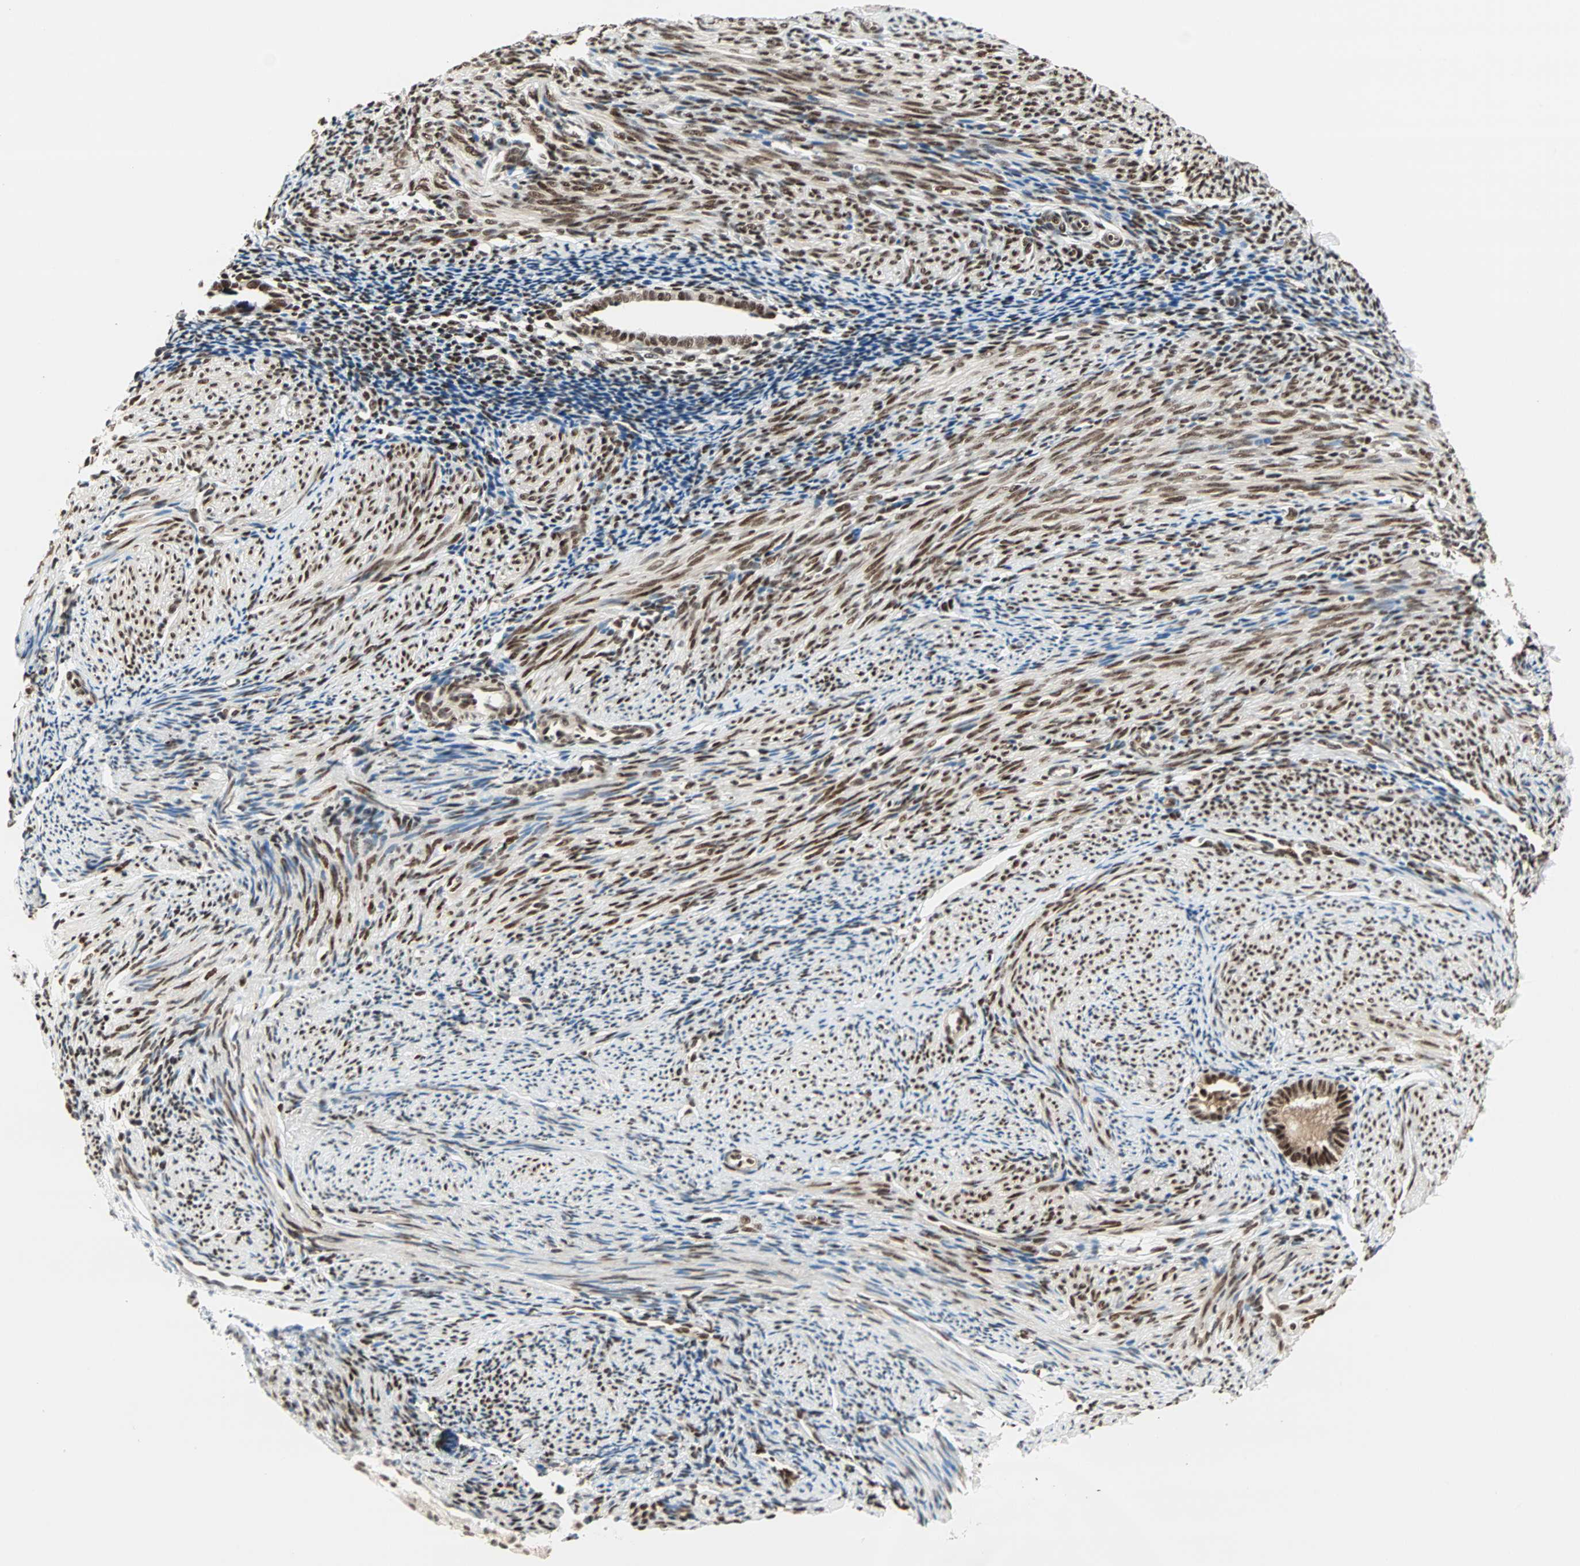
{"staining": {"intensity": "strong", "quantity": "25%-75%", "location": "nuclear"}, "tissue": "endometrium", "cell_type": "Cells in endometrial stroma", "image_type": "normal", "snomed": [{"axis": "morphology", "description": "Normal tissue, NOS"}, {"axis": "topography", "description": "Smooth muscle"}, {"axis": "topography", "description": "Endometrium"}], "caption": "Endometrium was stained to show a protein in brown. There is high levels of strong nuclear positivity in about 25%-75% of cells in endometrial stroma. (DAB IHC, brown staining for protein, blue staining for nuclei).", "gene": "BLM", "patient": {"sex": "female", "age": 57}}